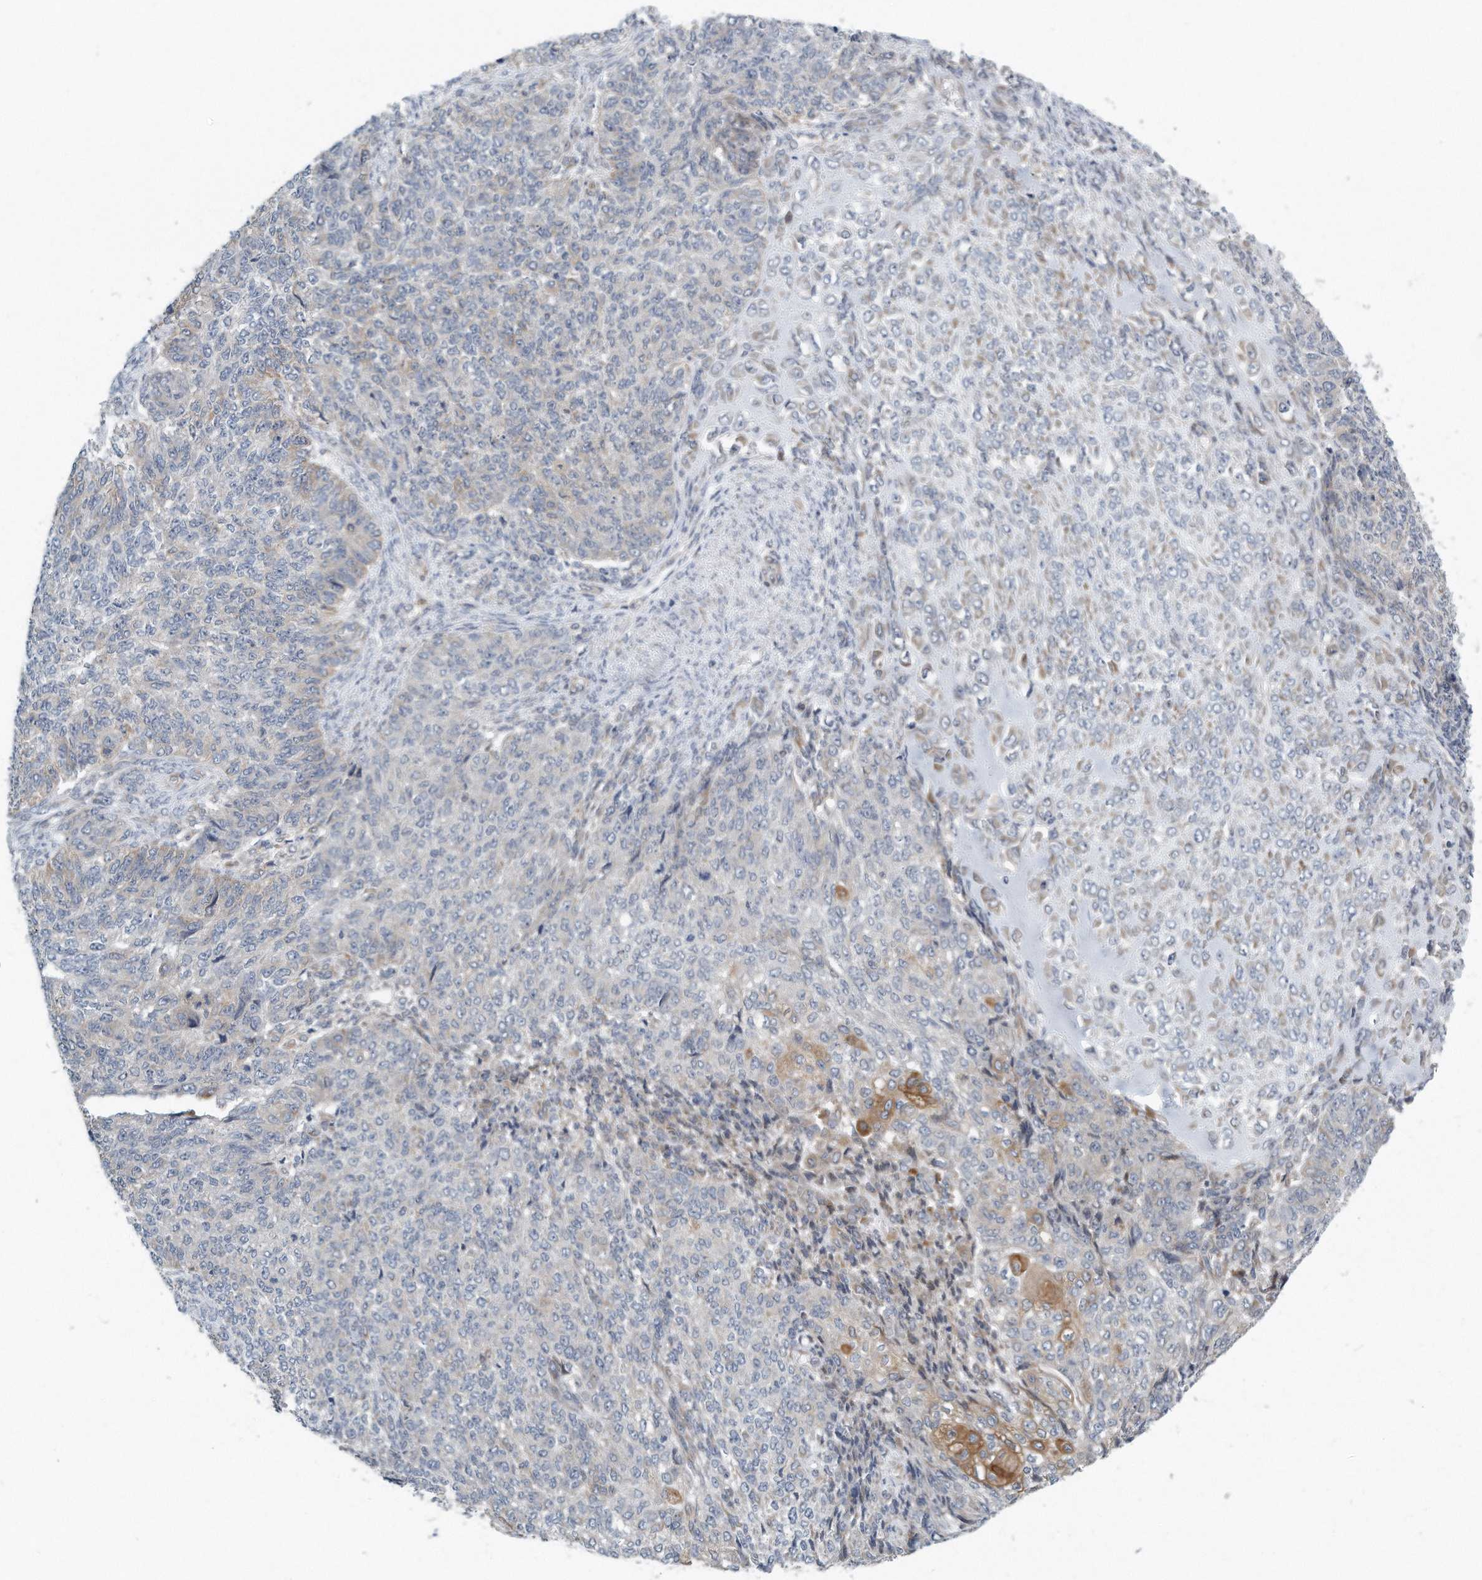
{"staining": {"intensity": "moderate", "quantity": "<25%", "location": "cytoplasmic/membranous"}, "tissue": "endometrial cancer", "cell_type": "Tumor cells", "image_type": "cancer", "snomed": [{"axis": "morphology", "description": "Adenocarcinoma, NOS"}, {"axis": "topography", "description": "Endometrium"}], "caption": "Immunohistochemistry photomicrograph of human endometrial adenocarcinoma stained for a protein (brown), which reveals low levels of moderate cytoplasmic/membranous positivity in approximately <25% of tumor cells.", "gene": "VLDLR", "patient": {"sex": "female", "age": 32}}